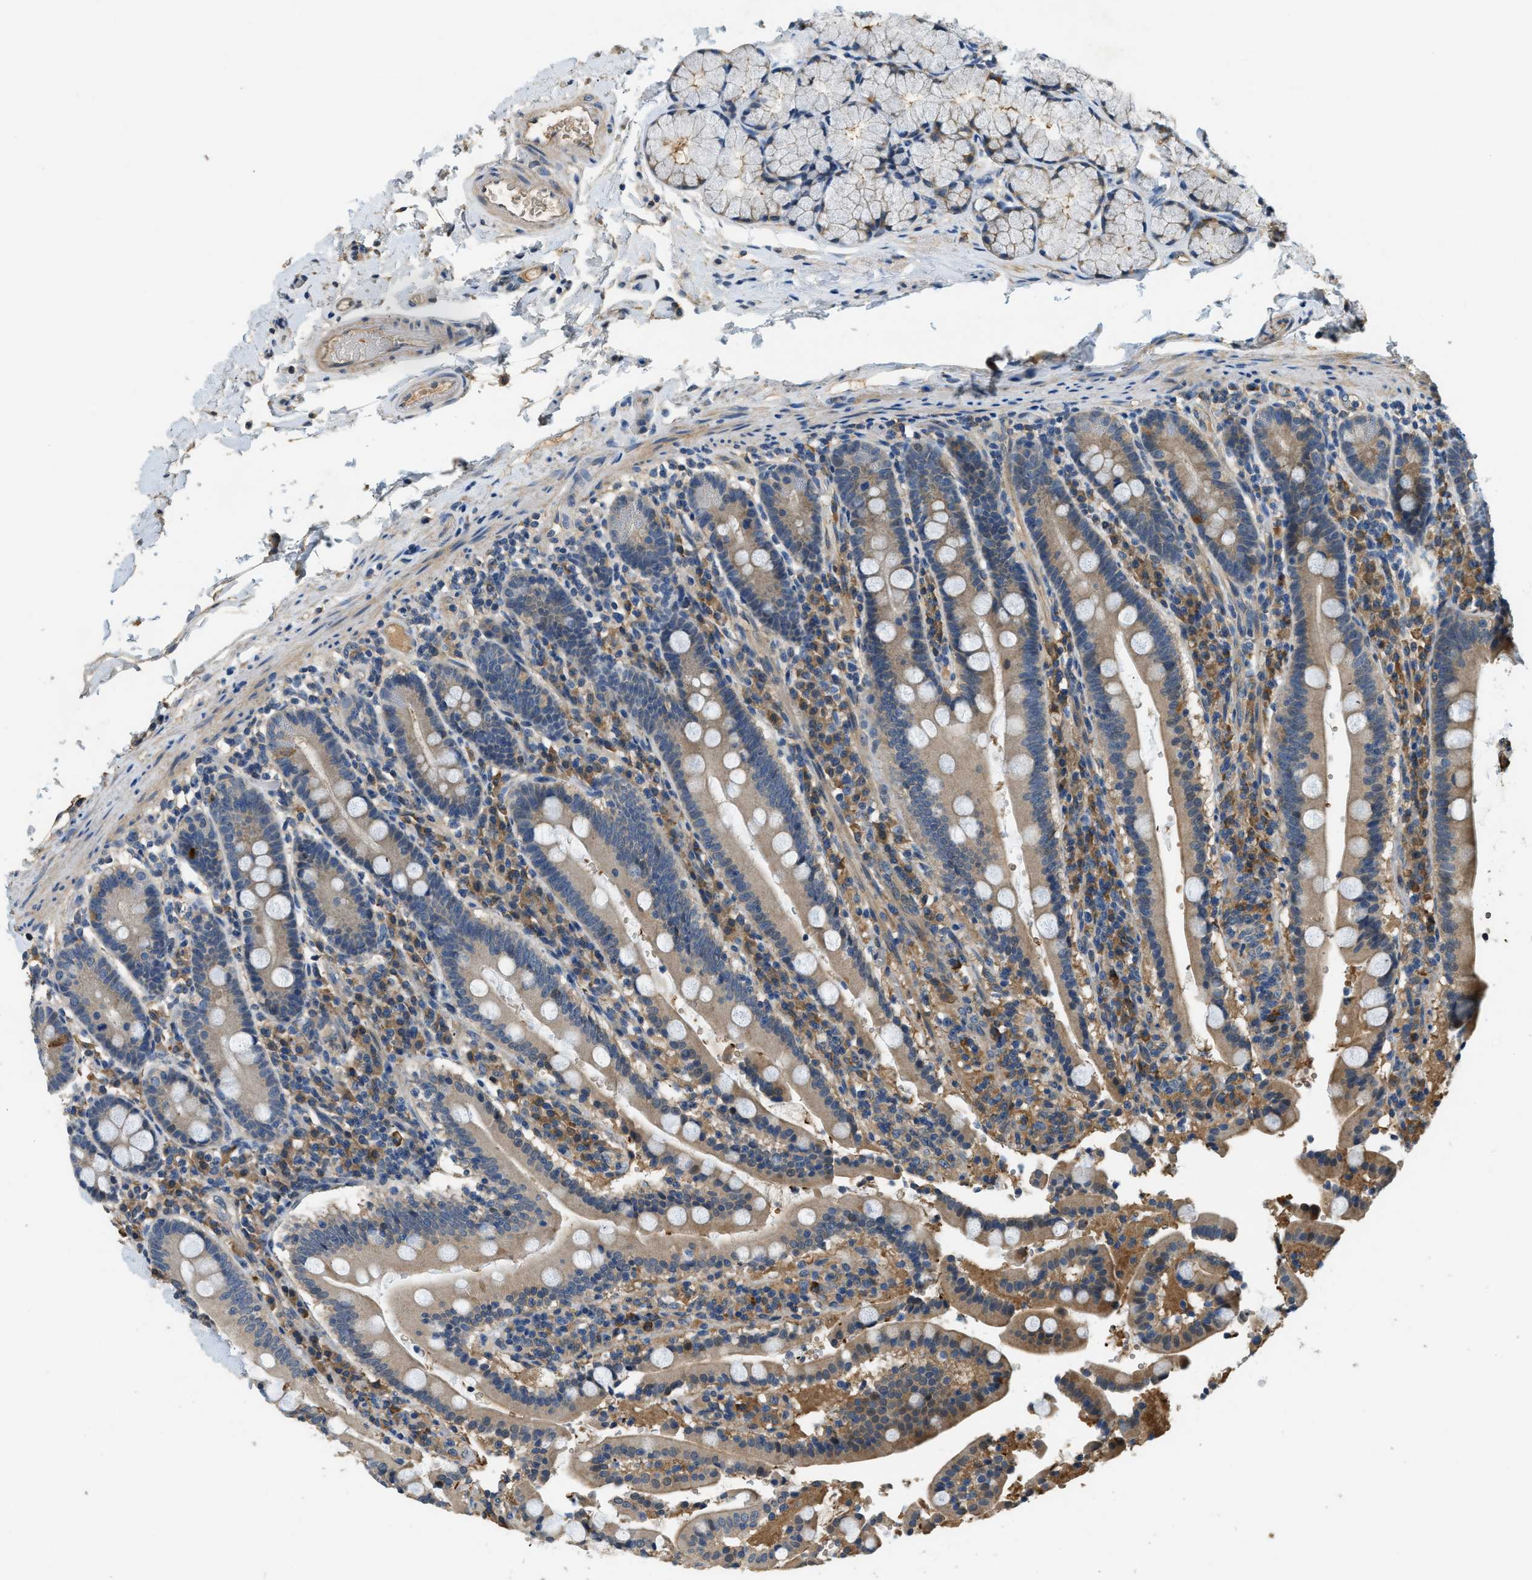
{"staining": {"intensity": "moderate", "quantity": ">75%", "location": "cytoplasmic/membranous"}, "tissue": "duodenum", "cell_type": "Glandular cells", "image_type": "normal", "snomed": [{"axis": "morphology", "description": "Normal tissue, NOS"}, {"axis": "topography", "description": "Small intestine, NOS"}], "caption": "Immunohistochemical staining of benign human duodenum exhibits moderate cytoplasmic/membranous protein staining in about >75% of glandular cells.", "gene": "CFLAR", "patient": {"sex": "female", "age": 71}}